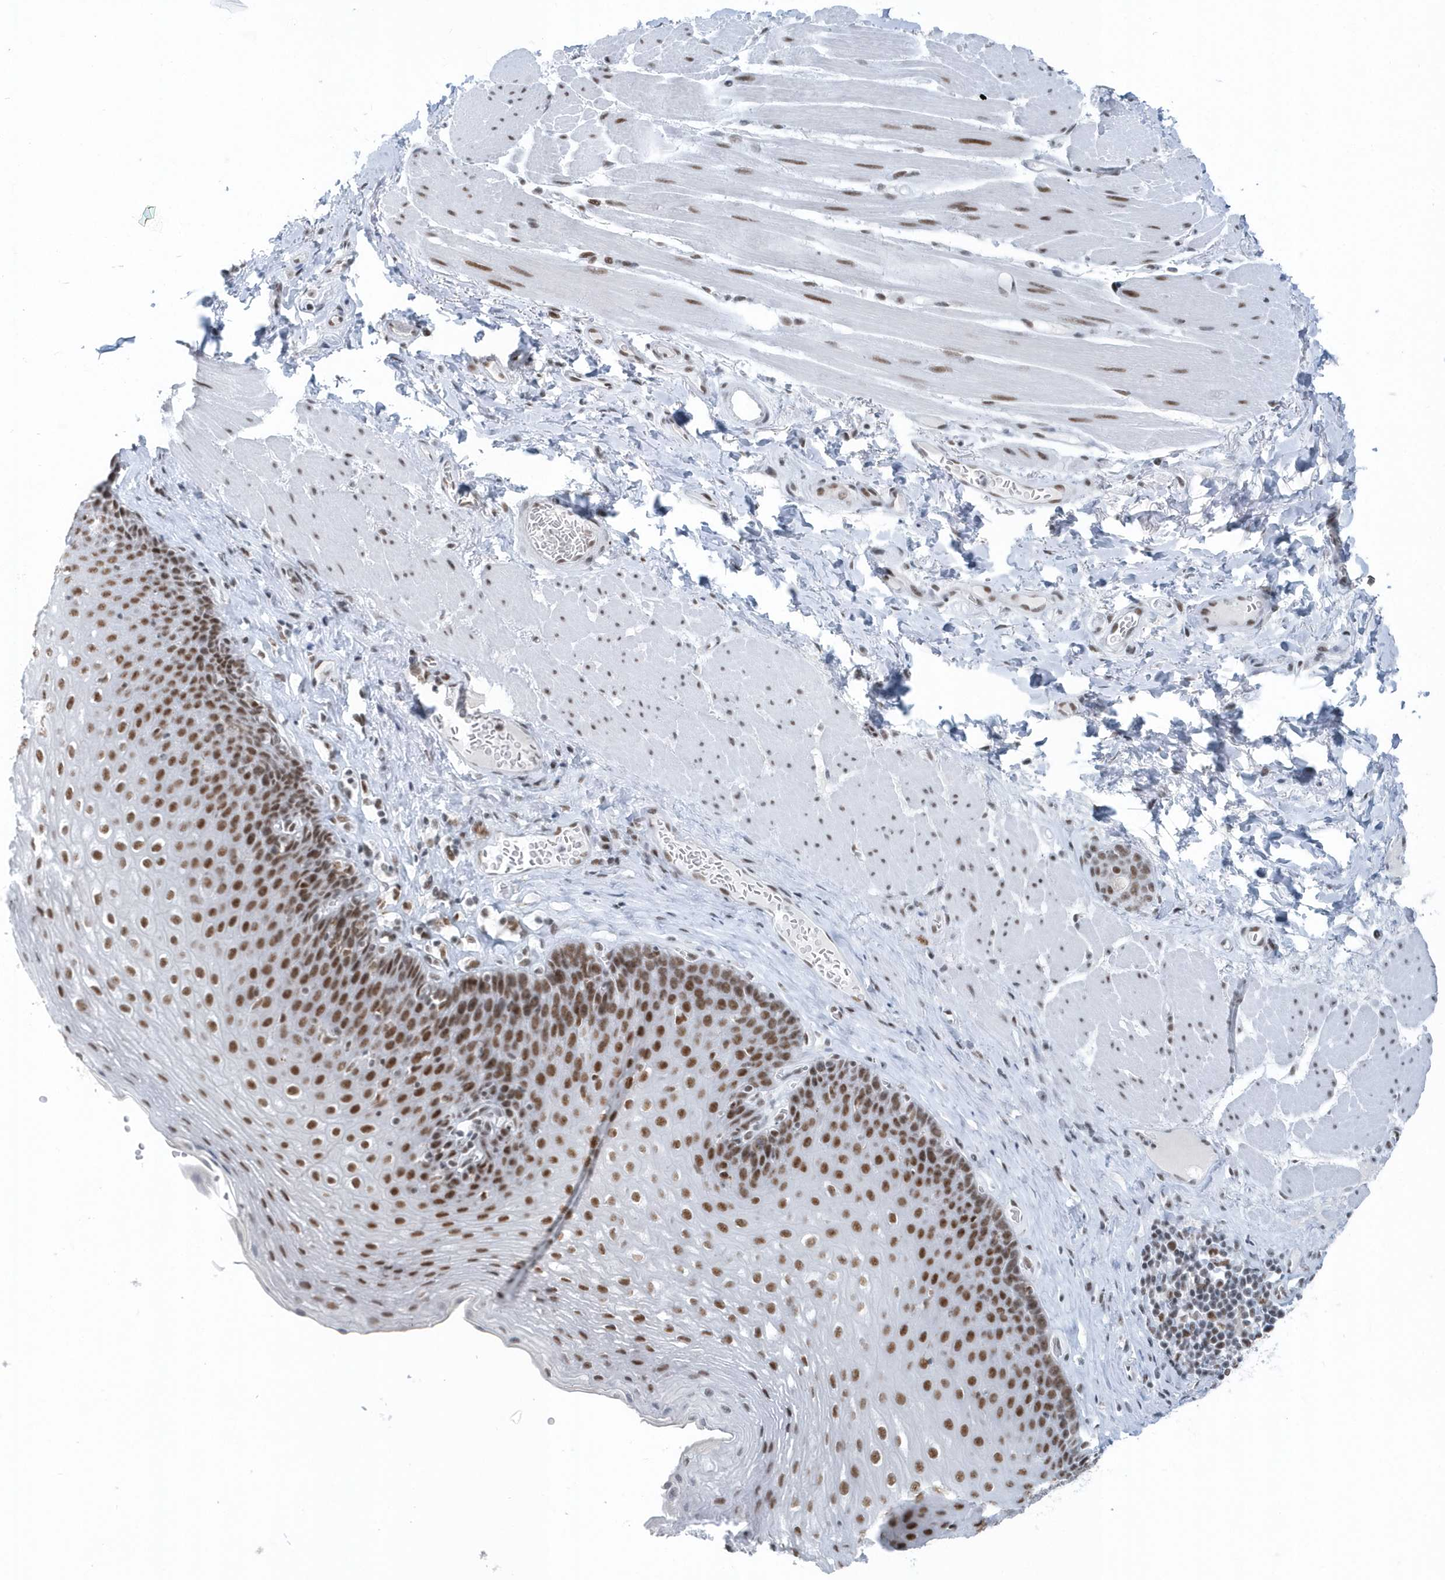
{"staining": {"intensity": "strong", "quantity": "25%-75%", "location": "nuclear"}, "tissue": "esophagus", "cell_type": "Squamous epithelial cells", "image_type": "normal", "snomed": [{"axis": "morphology", "description": "Normal tissue, NOS"}, {"axis": "topography", "description": "Esophagus"}], "caption": "Squamous epithelial cells exhibit strong nuclear positivity in approximately 25%-75% of cells in normal esophagus. The staining was performed using DAB to visualize the protein expression in brown, while the nuclei were stained in blue with hematoxylin (Magnification: 20x).", "gene": "FIP1L1", "patient": {"sex": "female", "age": 66}}